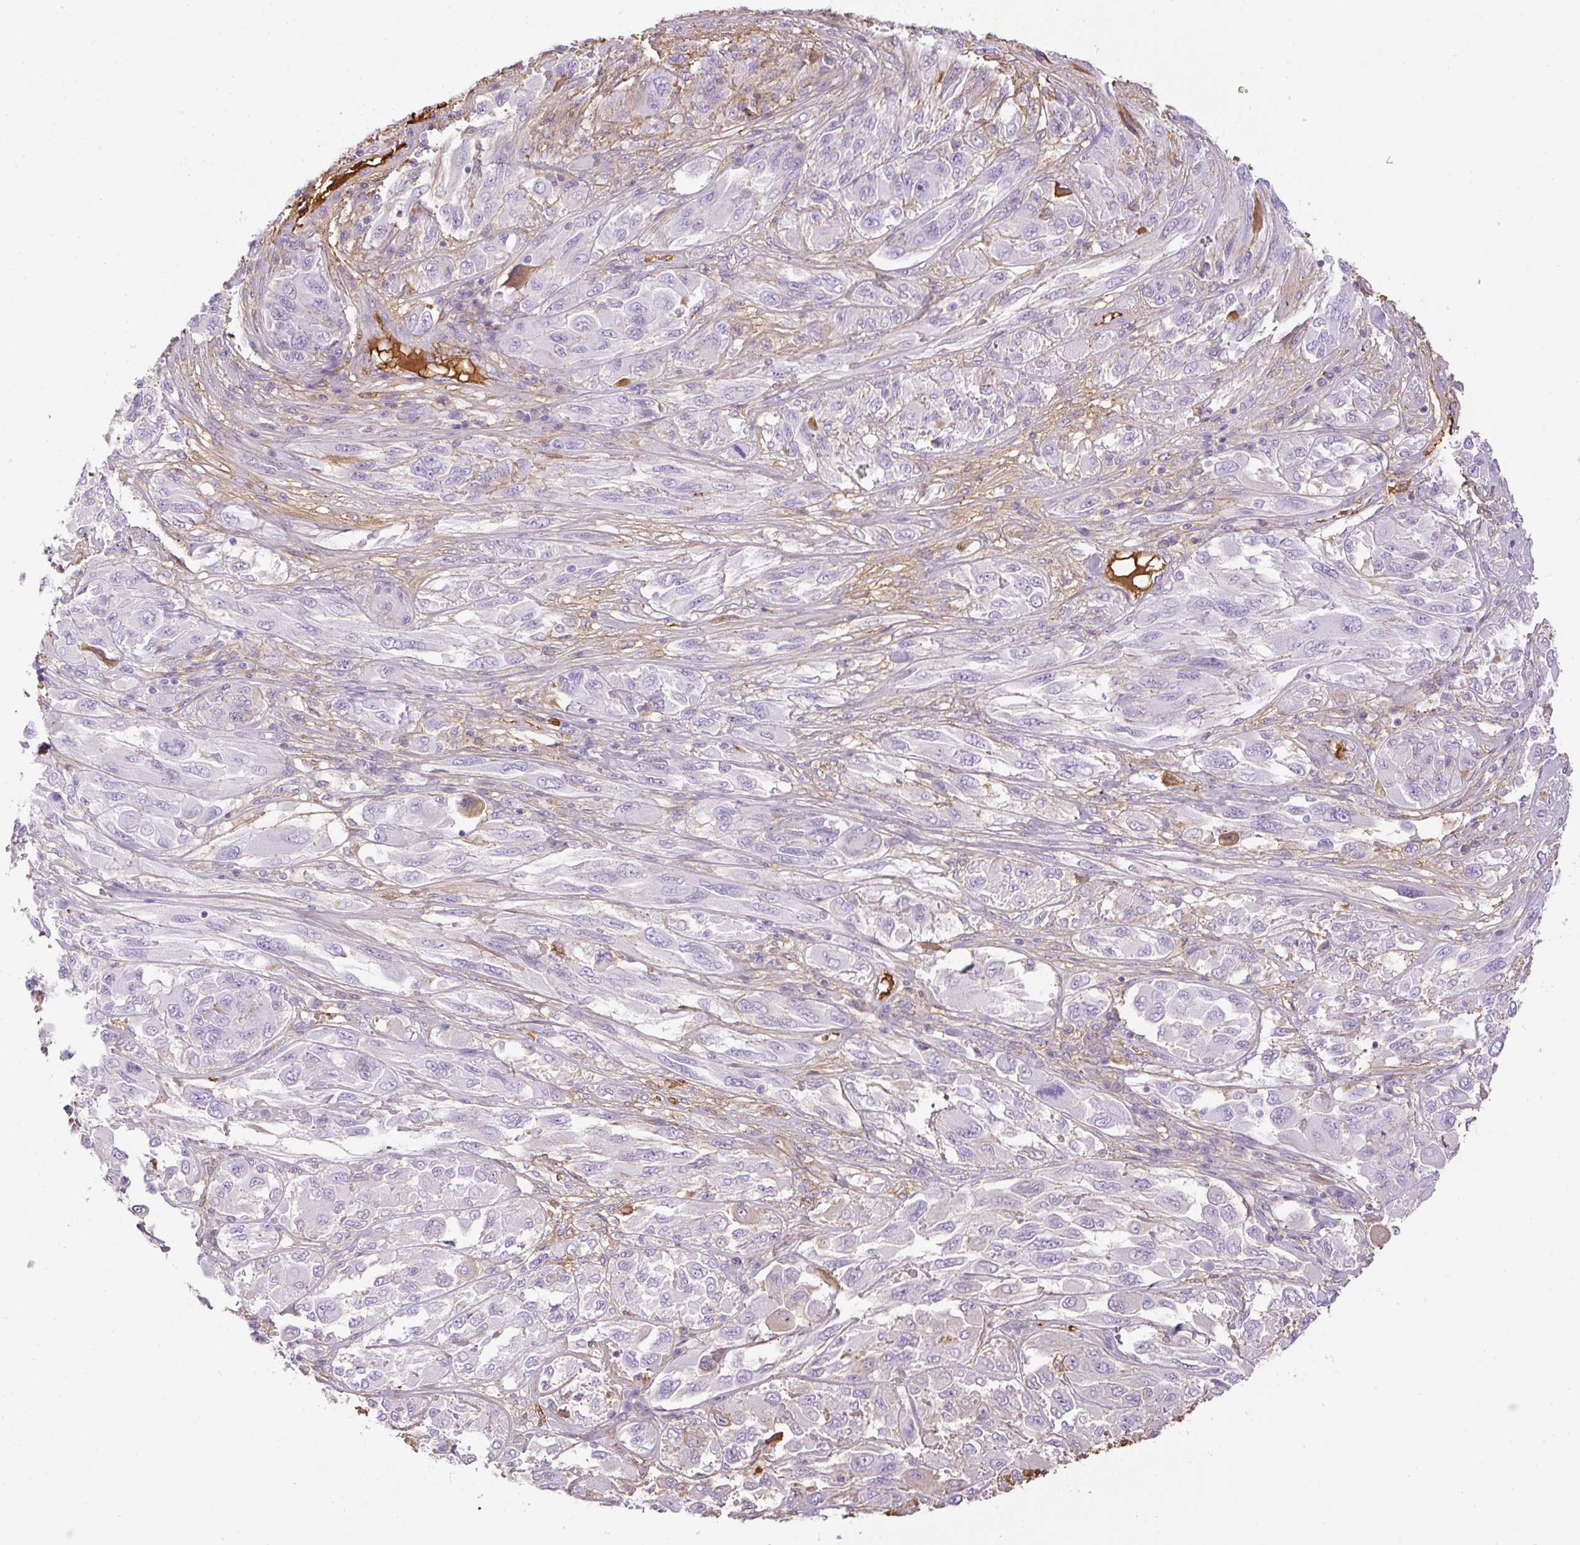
{"staining": {"intensity": "negative", "quantity": "none", "location": "none"}, "tissue": "melanoma", "cell_type": "Tumor cells", "image_type": "cancer", "snomed": [{"axis": "morphology", "description": "Malignant melanoma, NOS"}, {"axis": "topography", "description": "Skin"}], "caption": "Melanoma was stained to show a protein in brown. There is no significant staining in tumor cells. The staining was performed using DAB (3,3'-diaminobenzidine) to visualize the protein expression in brown, while the nuclei were stained in blue with hematoxylin (Magnification: 20x).", "gene": "APOA1", "patient": {"sex": "female", "age": 91}}